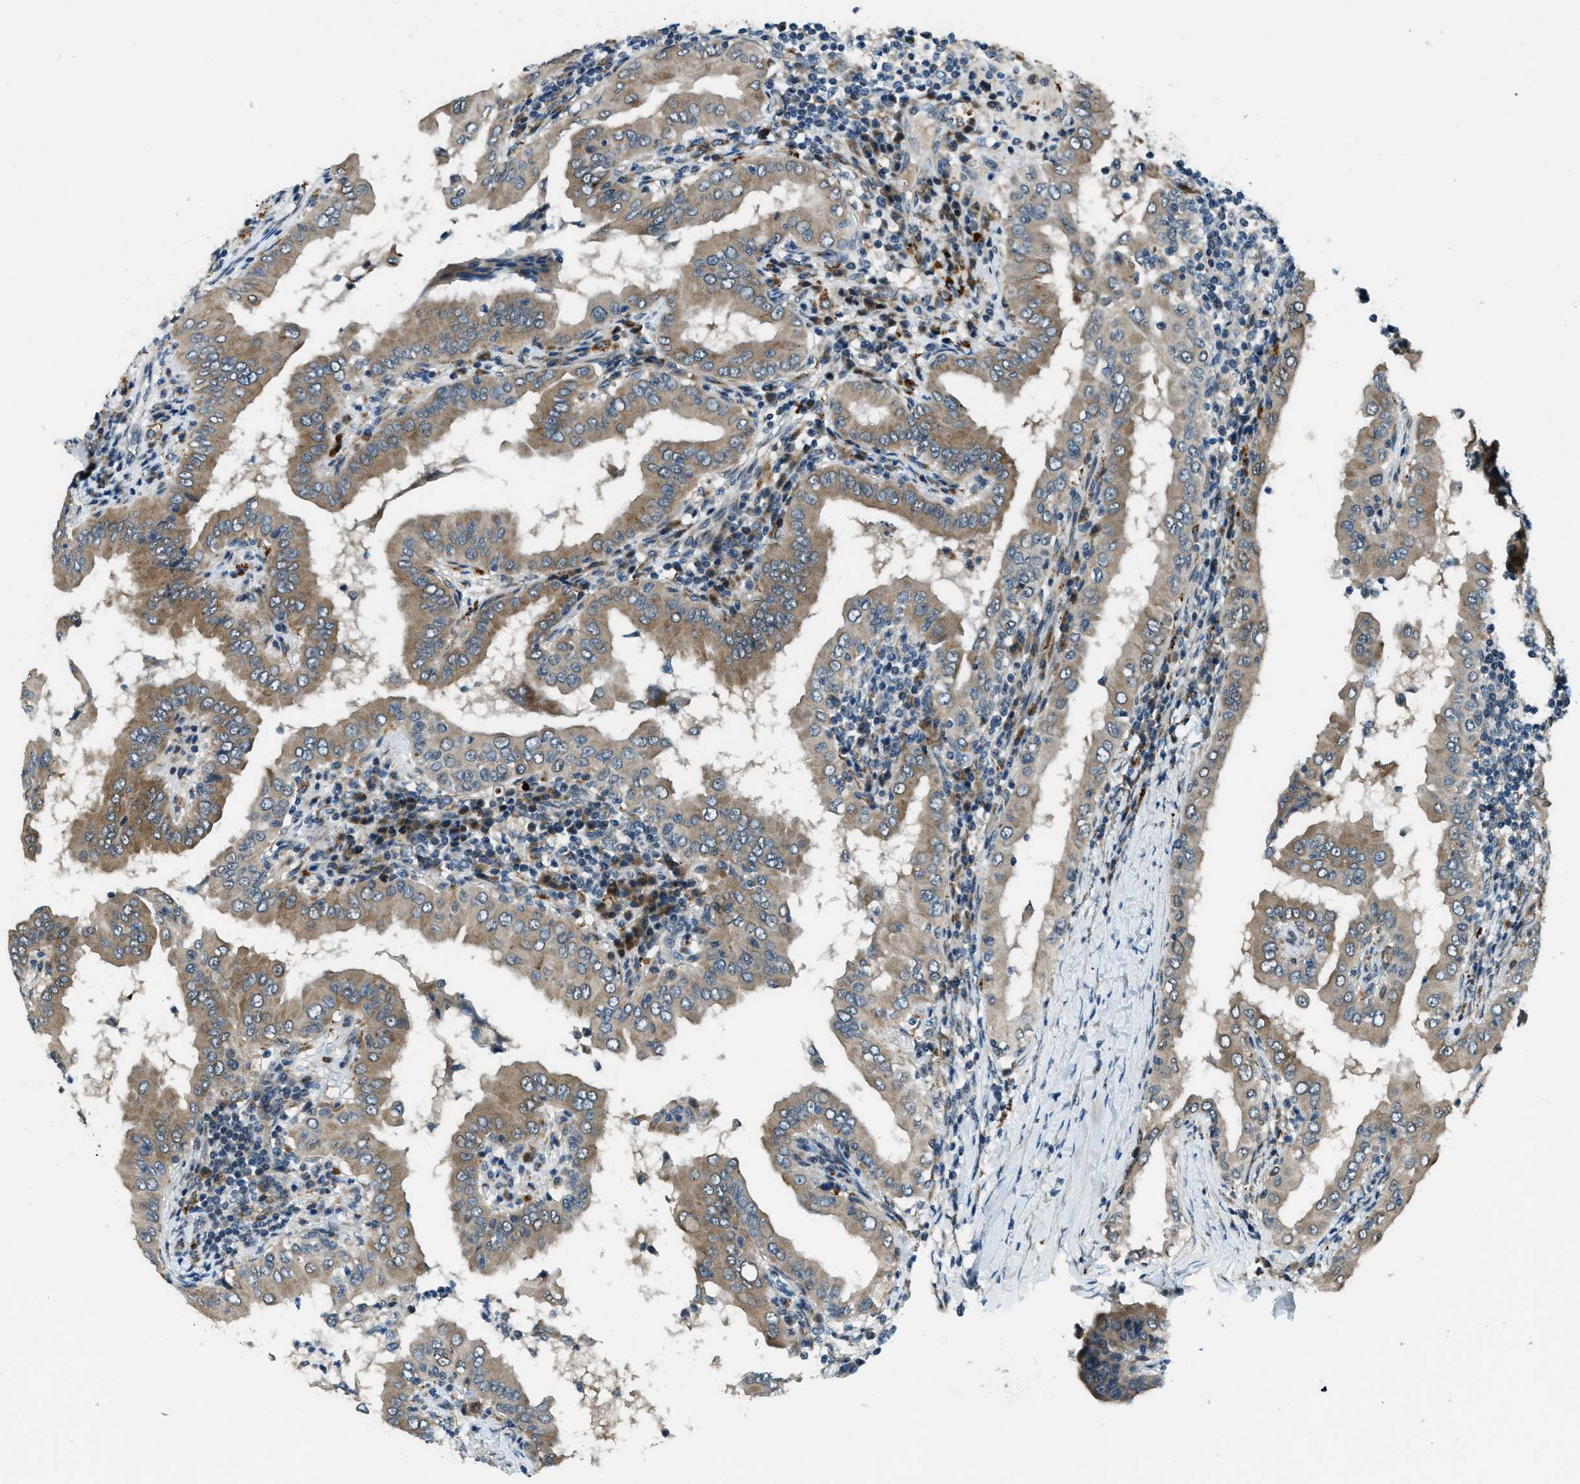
{"staining": {"intensity": "moderate", "quantity": ">75%", "location": "cytoplasmic/membranous"}, "tissue": "thyroid cancer", "cell_type": "Tumor cells", "image_type": "cancer", "snomed": [{"axis": "morphology", "description": "Papillary adenocarcinoma, NOS"}, {"axis": "topography", "description": "Thyroid gland"}], "caption": "Immunohistochemical staining of thyroid cancer shows medium levels of moderate cytoplasmic/membranous protein expression in approximately >75% of tumor cells. Using DAB (3,3'-diaminobenzidine) (brown) and hematoxylin (blue) stains, captured at high magnification using brightfield microscopy.", "gene": "GINM1", "patient": {"sex": "male", "age": 33}}